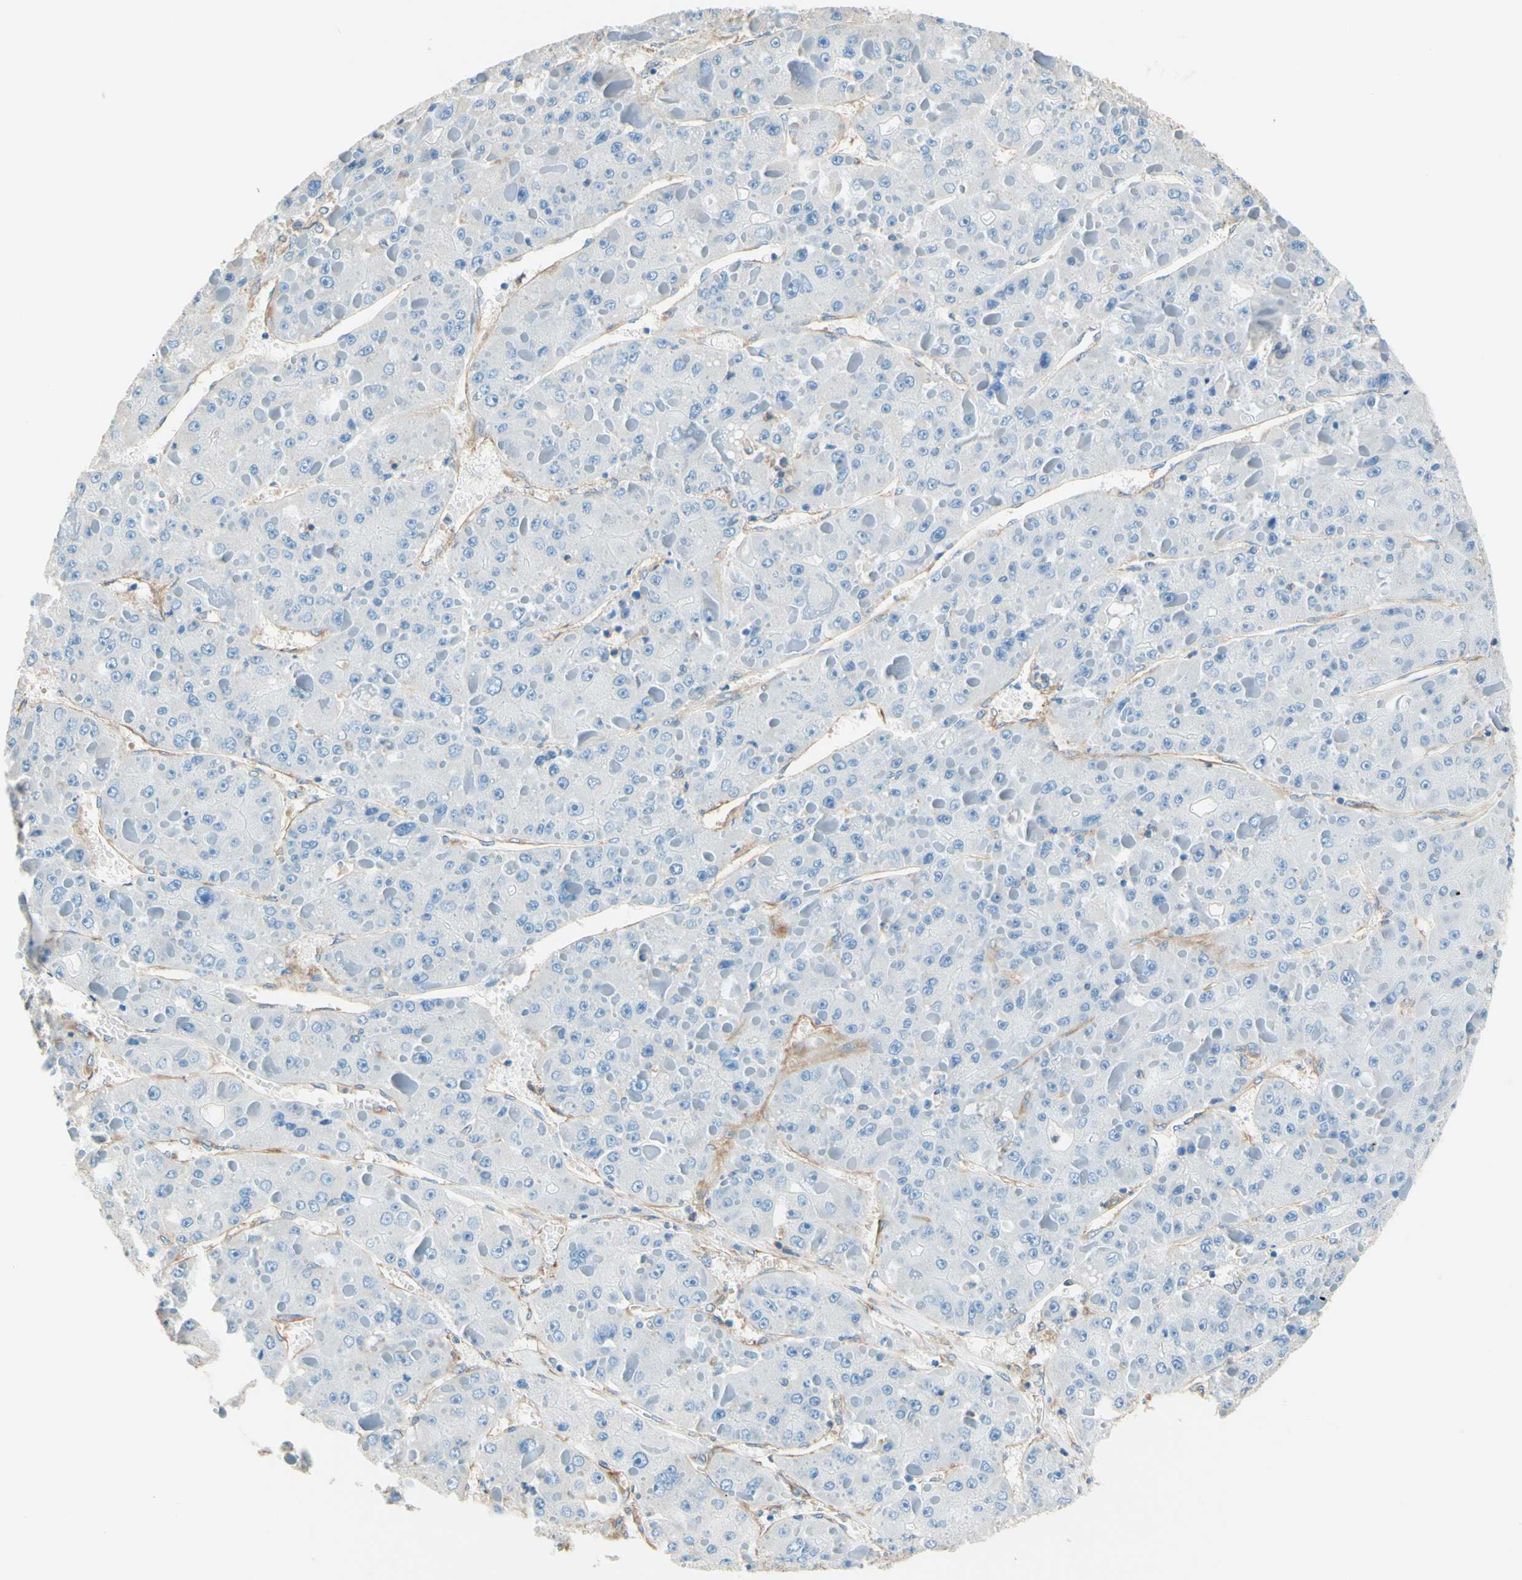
{"staining": {"intensity": "negative", "quantity": "none", "location": "none"}, "tissue": "liver cancer", "cell_type": "Tumor cells", "image_type": "cancer", "snomed": [{"axis": "morphology", "description": "Carcinoma, Hepatocellular, NOS"}, {"axis": "topography", "description": "Liver"}], "caption": "Micrograph shows no protein expression in tumor cells of liver hepatocellular carcinoma tissue. (DAB IHC with hematoxylin counter stain).", "gene": "DPYSL3", "patient": {"sex": "female", "age": 73}}